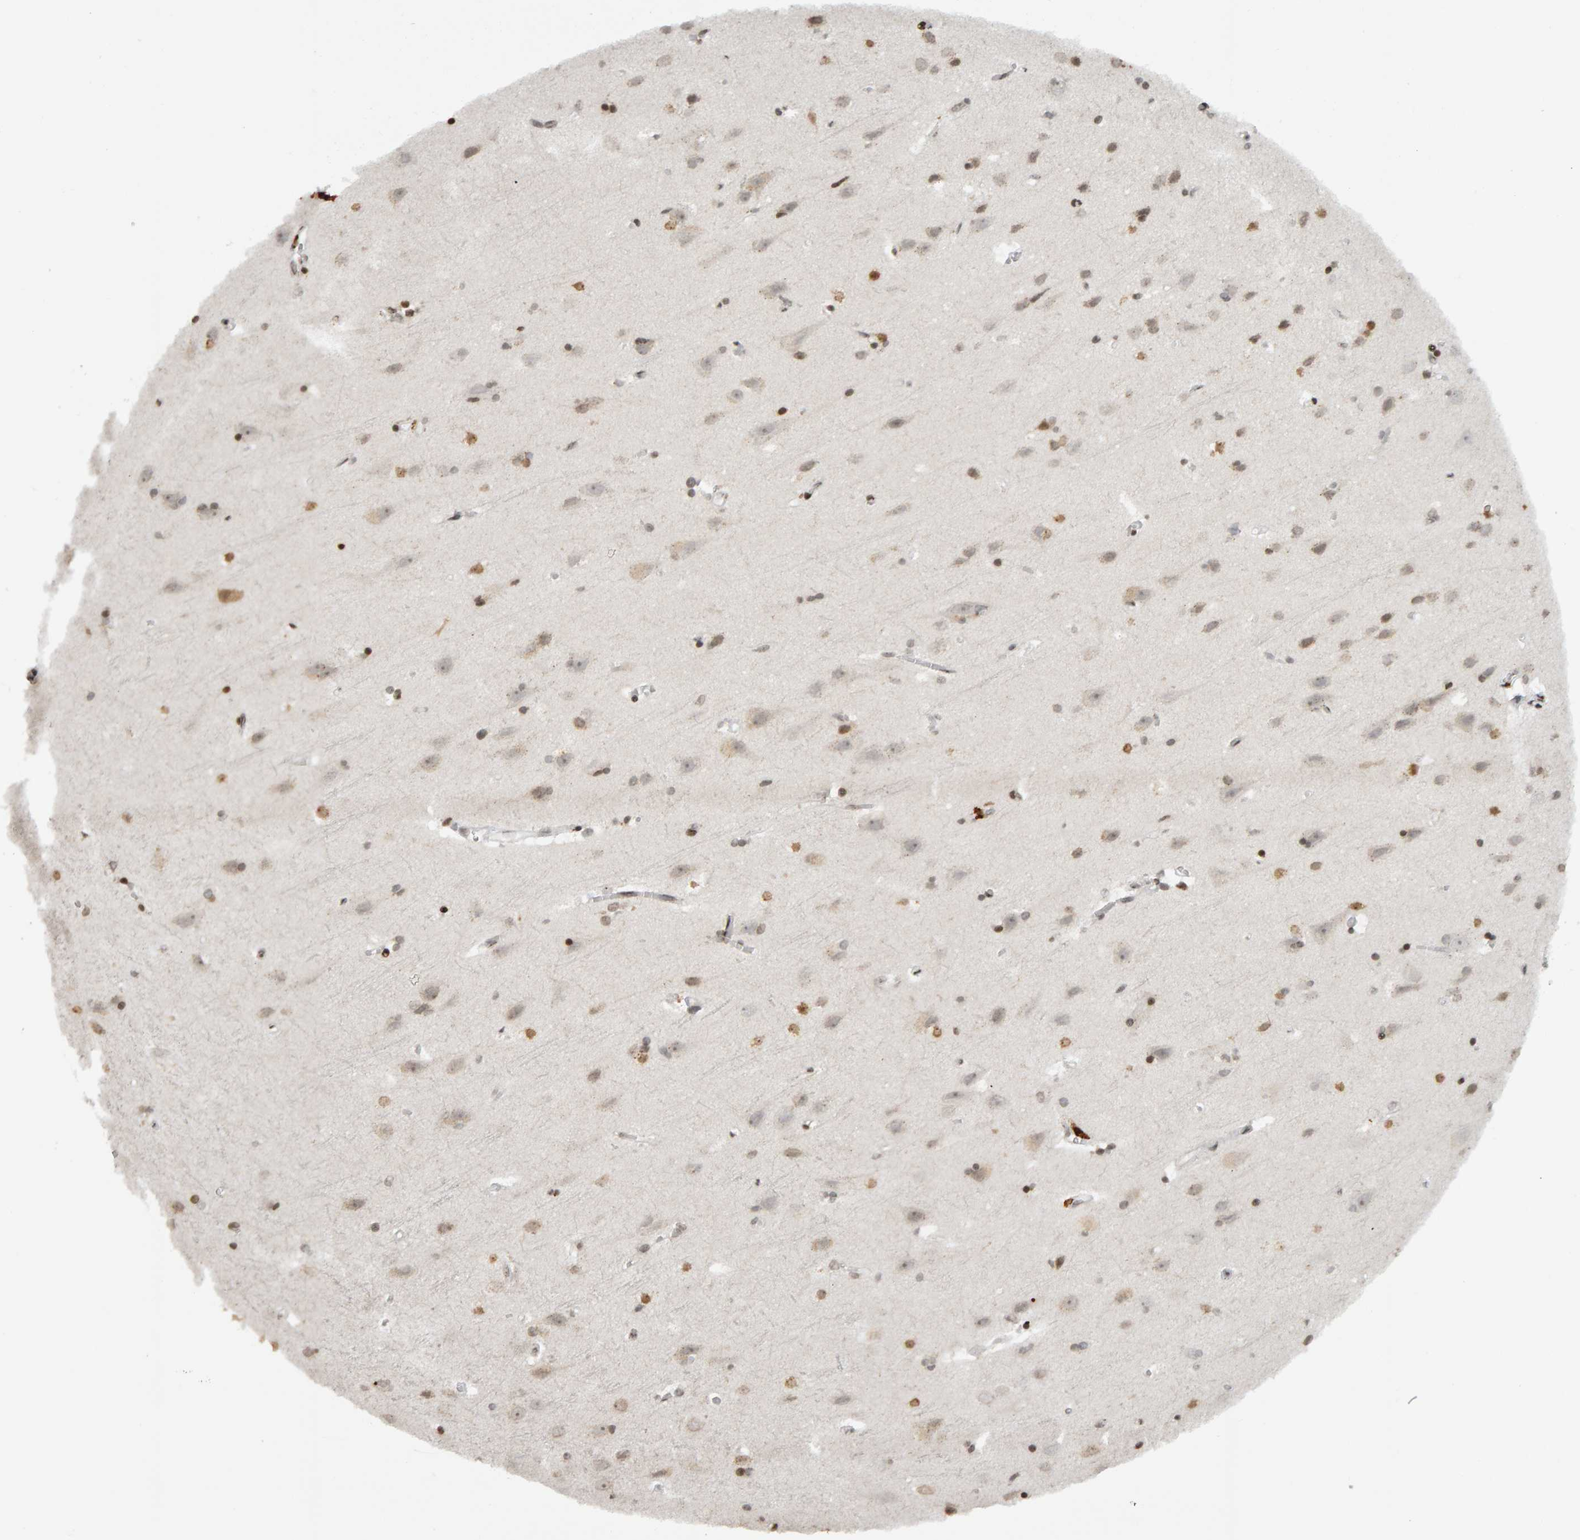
{"staining": {"intensity": "weak", "quantity": ">75%", "location": "nuclear"}, "tissue": "cerebral cortex", "cell_type": "Endothelial cells", "image_type": "normal", "snomed": [{"axis": "morphology", "description": "Normal tissue, NOS"}, {"axis": "topography", "description": "Cerebral cortex"}], "caption": "Weak nuclear staining is present in approximately >75% of endothelial cells in unremarkable cerebral cortex.", "gene": "TRAM1", "patient": {"sex": "male", "age": 54}}